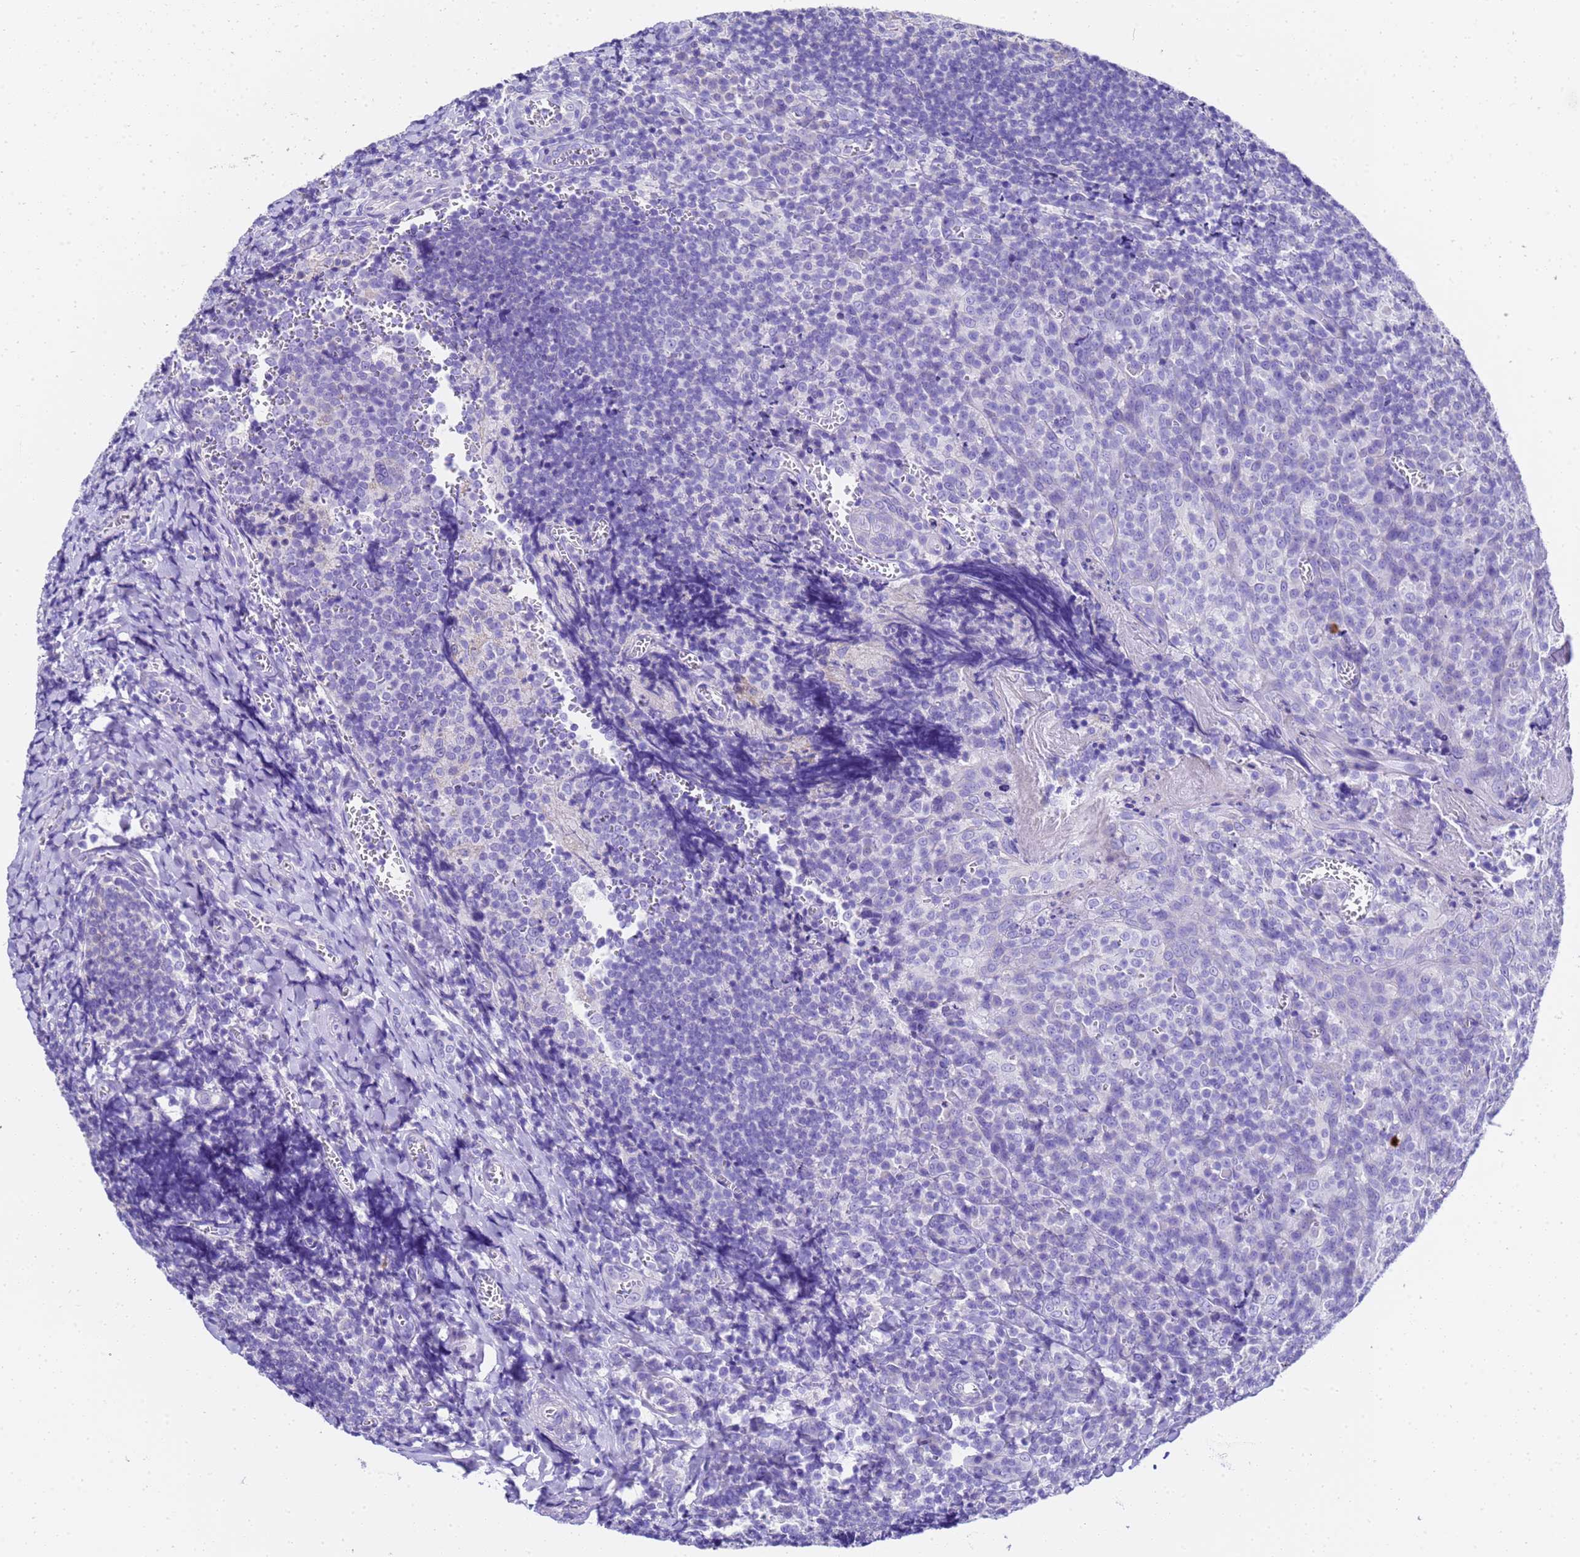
{"staining": {"intensity": "negative", "quantity": "none", "location": "none"}, "tissue": "tonsil", "cell_type": "Germinal center cells", "image_type": "normal", "snomed": [{"axis": "morphology", "description": "Normal tissue, NOS"}, {"axis": "topography", "description": "Tonsil"}], "caption": "Germinal center cells show no significant staining in normal tonsil.", "gene": "FAM72A", "patient": {"sex": "male", "age": 27}}